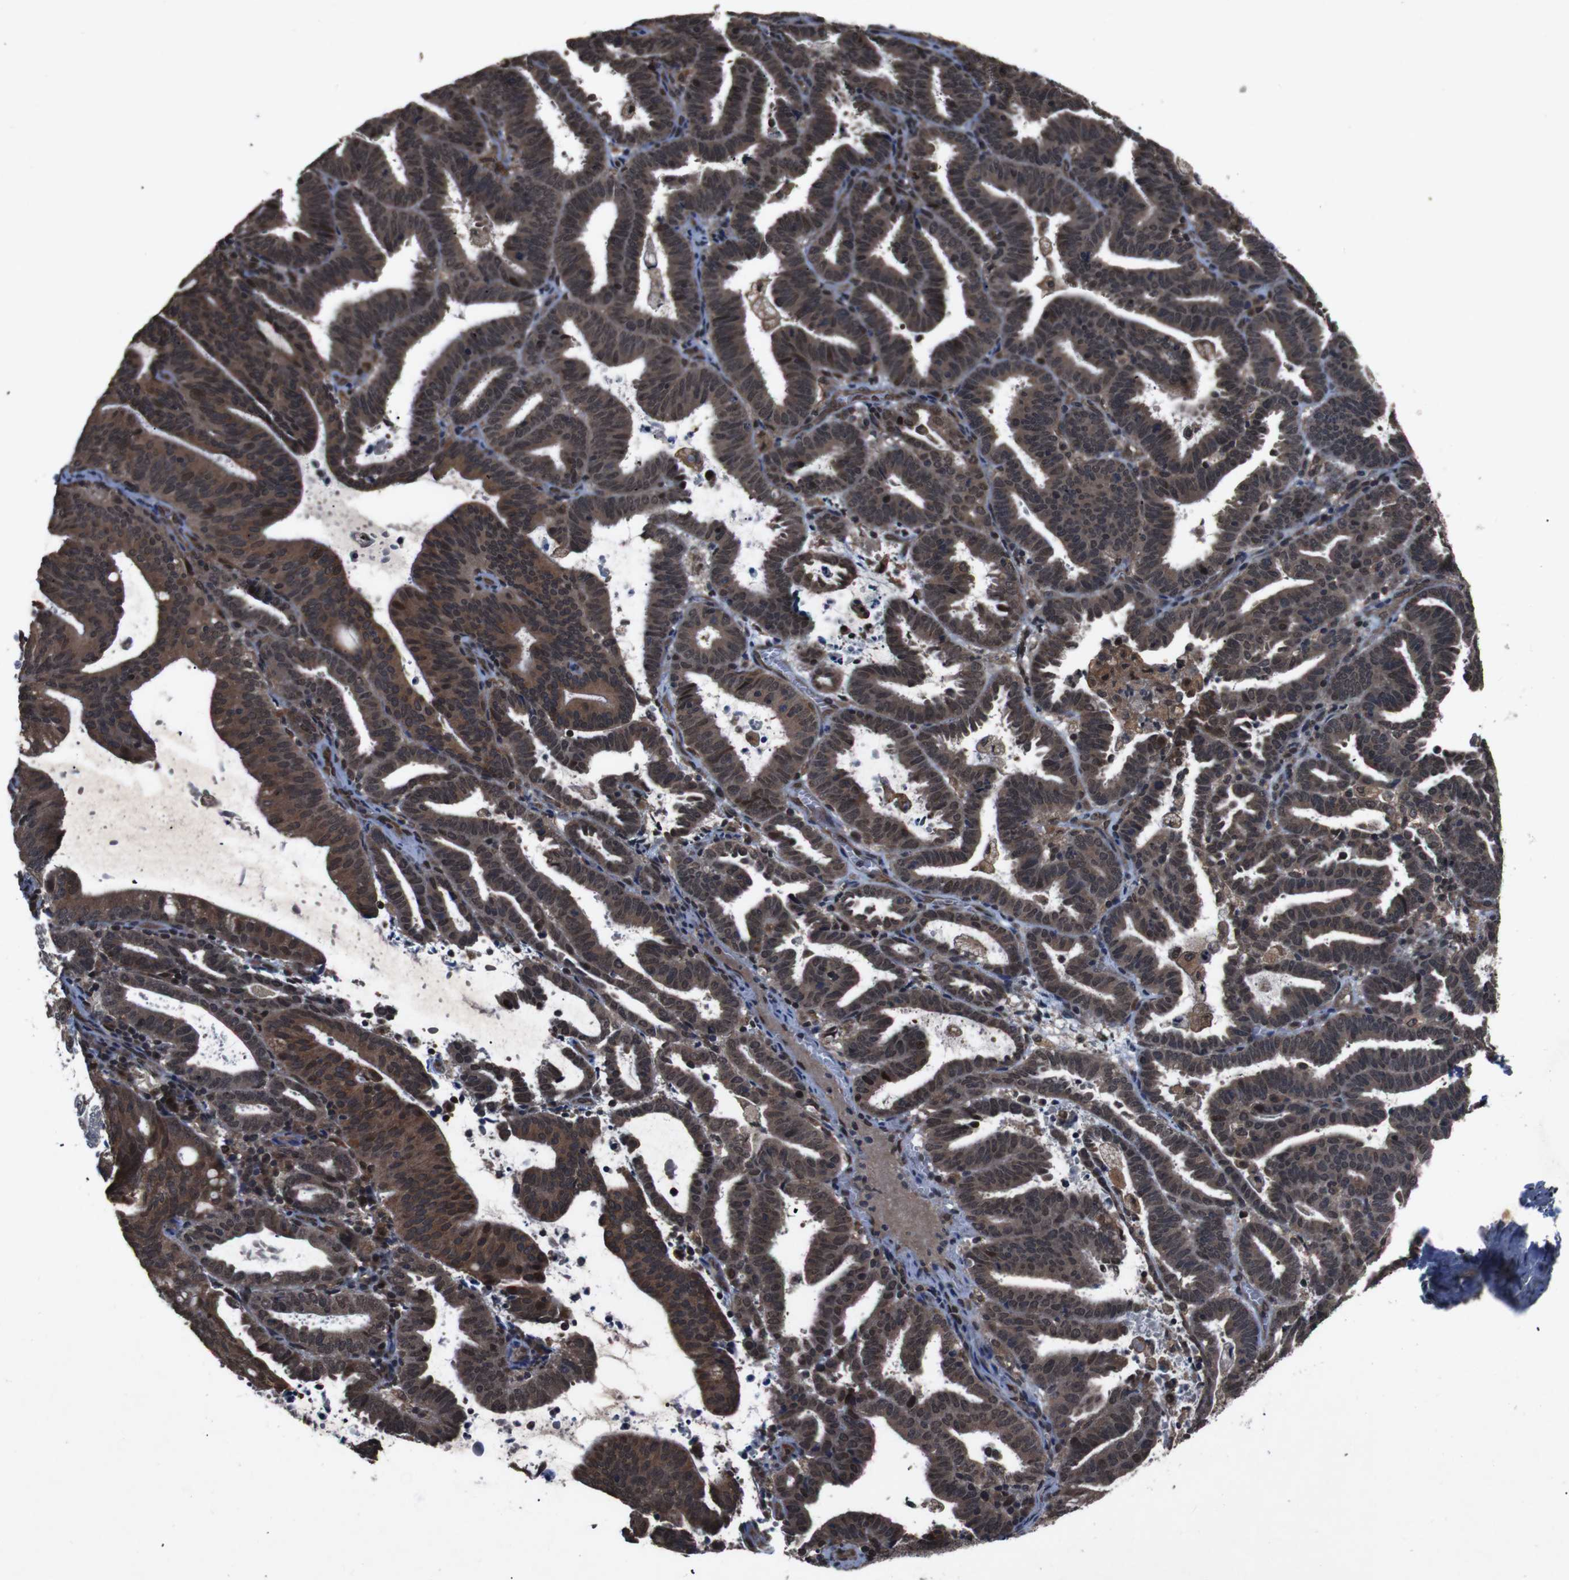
{"staining": {"intensity": "strong", "quantity": ">75%", "location": "cytoplasmic/membranous,nuclear"}, "tissue": "endometrial cancer", "cell_type": "Tumor cells", "image_type": "cancer", "snomed": [{"axis": "morphology", "description": "Adenocarcinoma, NOS"}, {"axis": "topography", "description": "Uterus"}], "caption": "Human endometrial cancer (adenocarcinoma) stained for a protein (brown) shows strong cytoplasmic/membranous and nuclear positive expression in approximately >75% of tumor cells.", "gene": "SOCS1", "patient": {"sex": "female", "age": 83}}